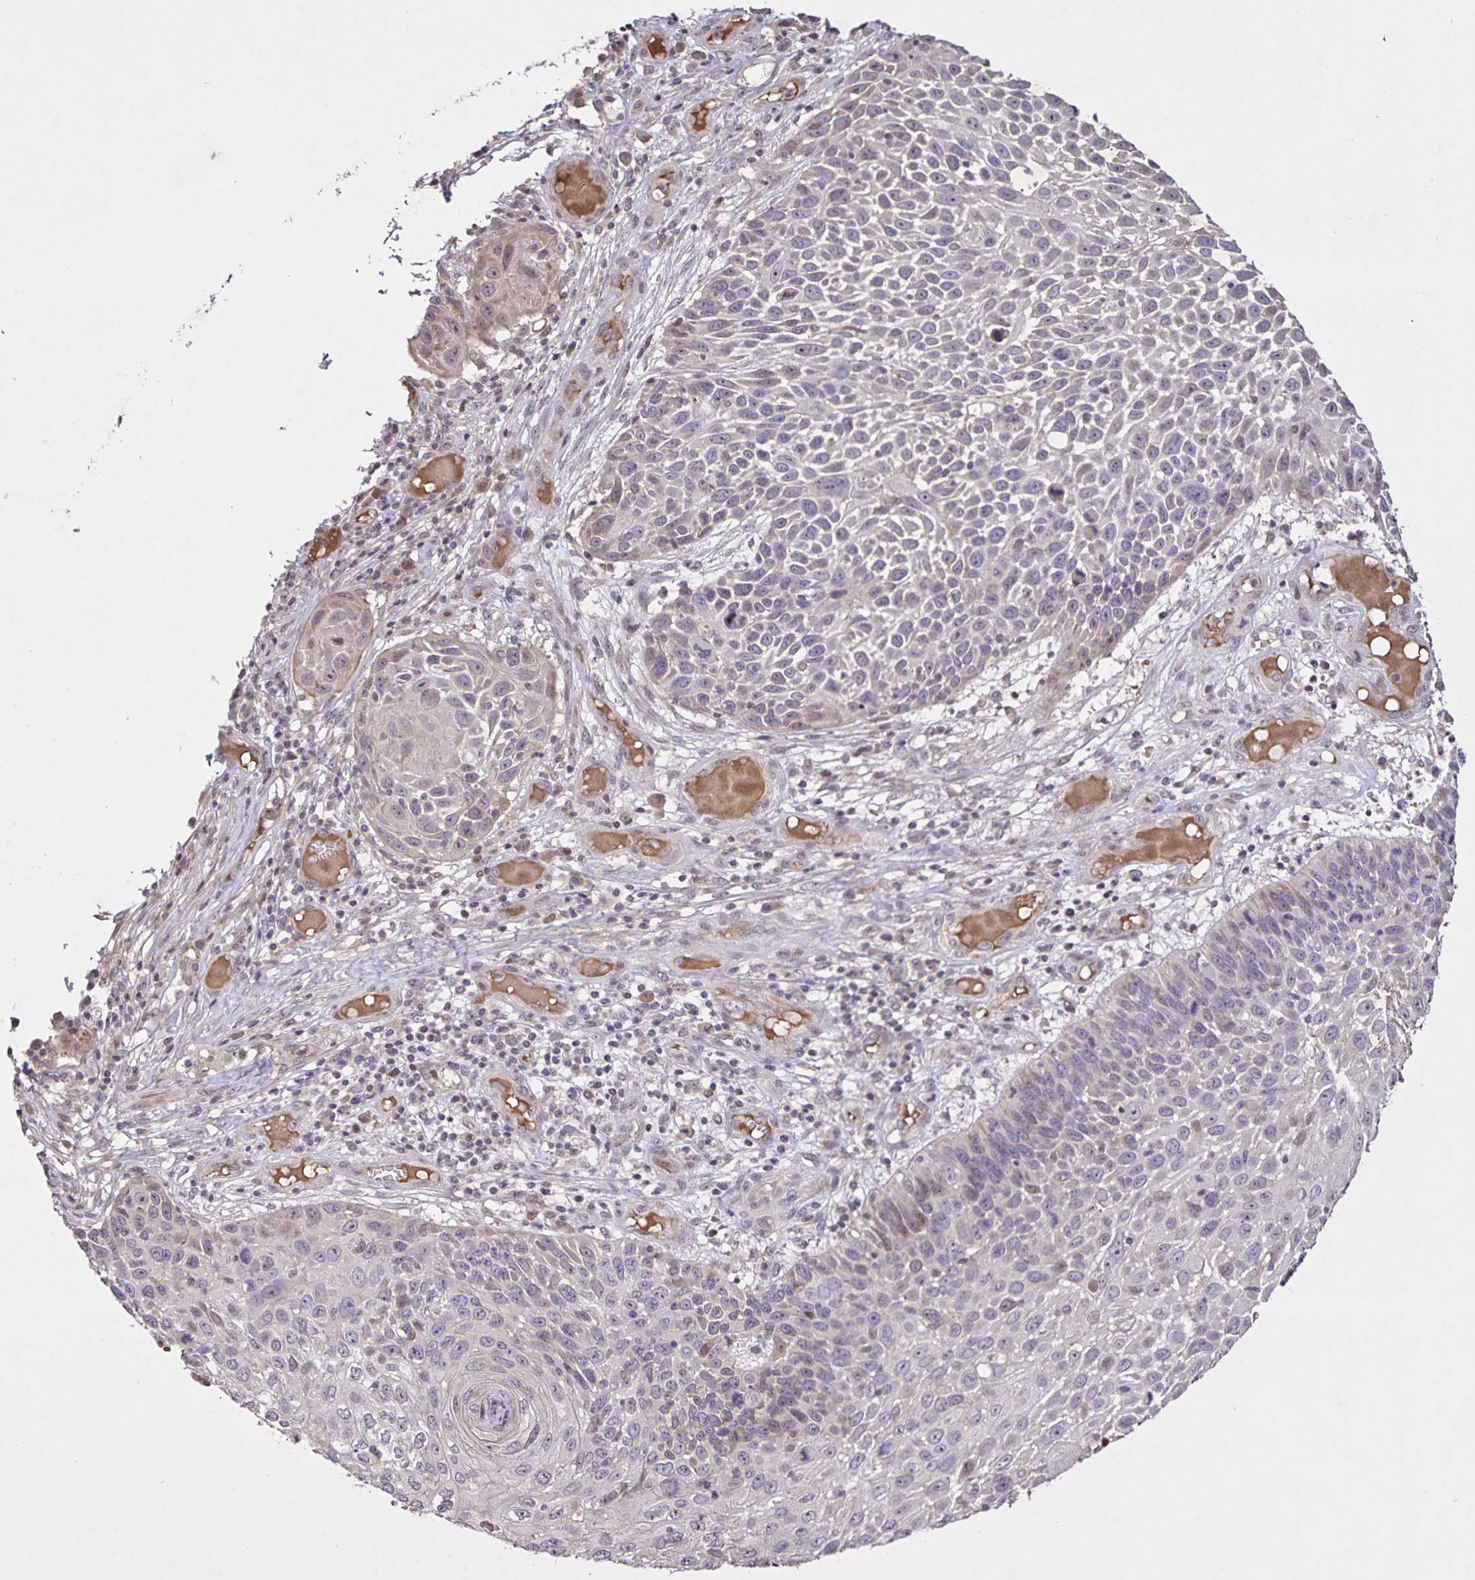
{"staining": {"intensity": "negative", "quantity": "none", "location": "none"}, "tissue": "skin cancer", "cell_type": "Tumor cells", "image_type": "cancer", "snomed": [{"axis": "morphology", "description": "Squamous cell carcinoma, NOS"}, {"axis": "topography", "description": "Skin"}], "caption": "IHC histopathology image of human skin cancer stained for a protein (brown), which displays no expression in tumor cells. Brightfield microscopy of immunohistochemistry stained with DAB (brown) and hematoxylin (blue), captured at high magnification.", "gene": "GDF2", "patient": {"sex": "male", "age": 92}}